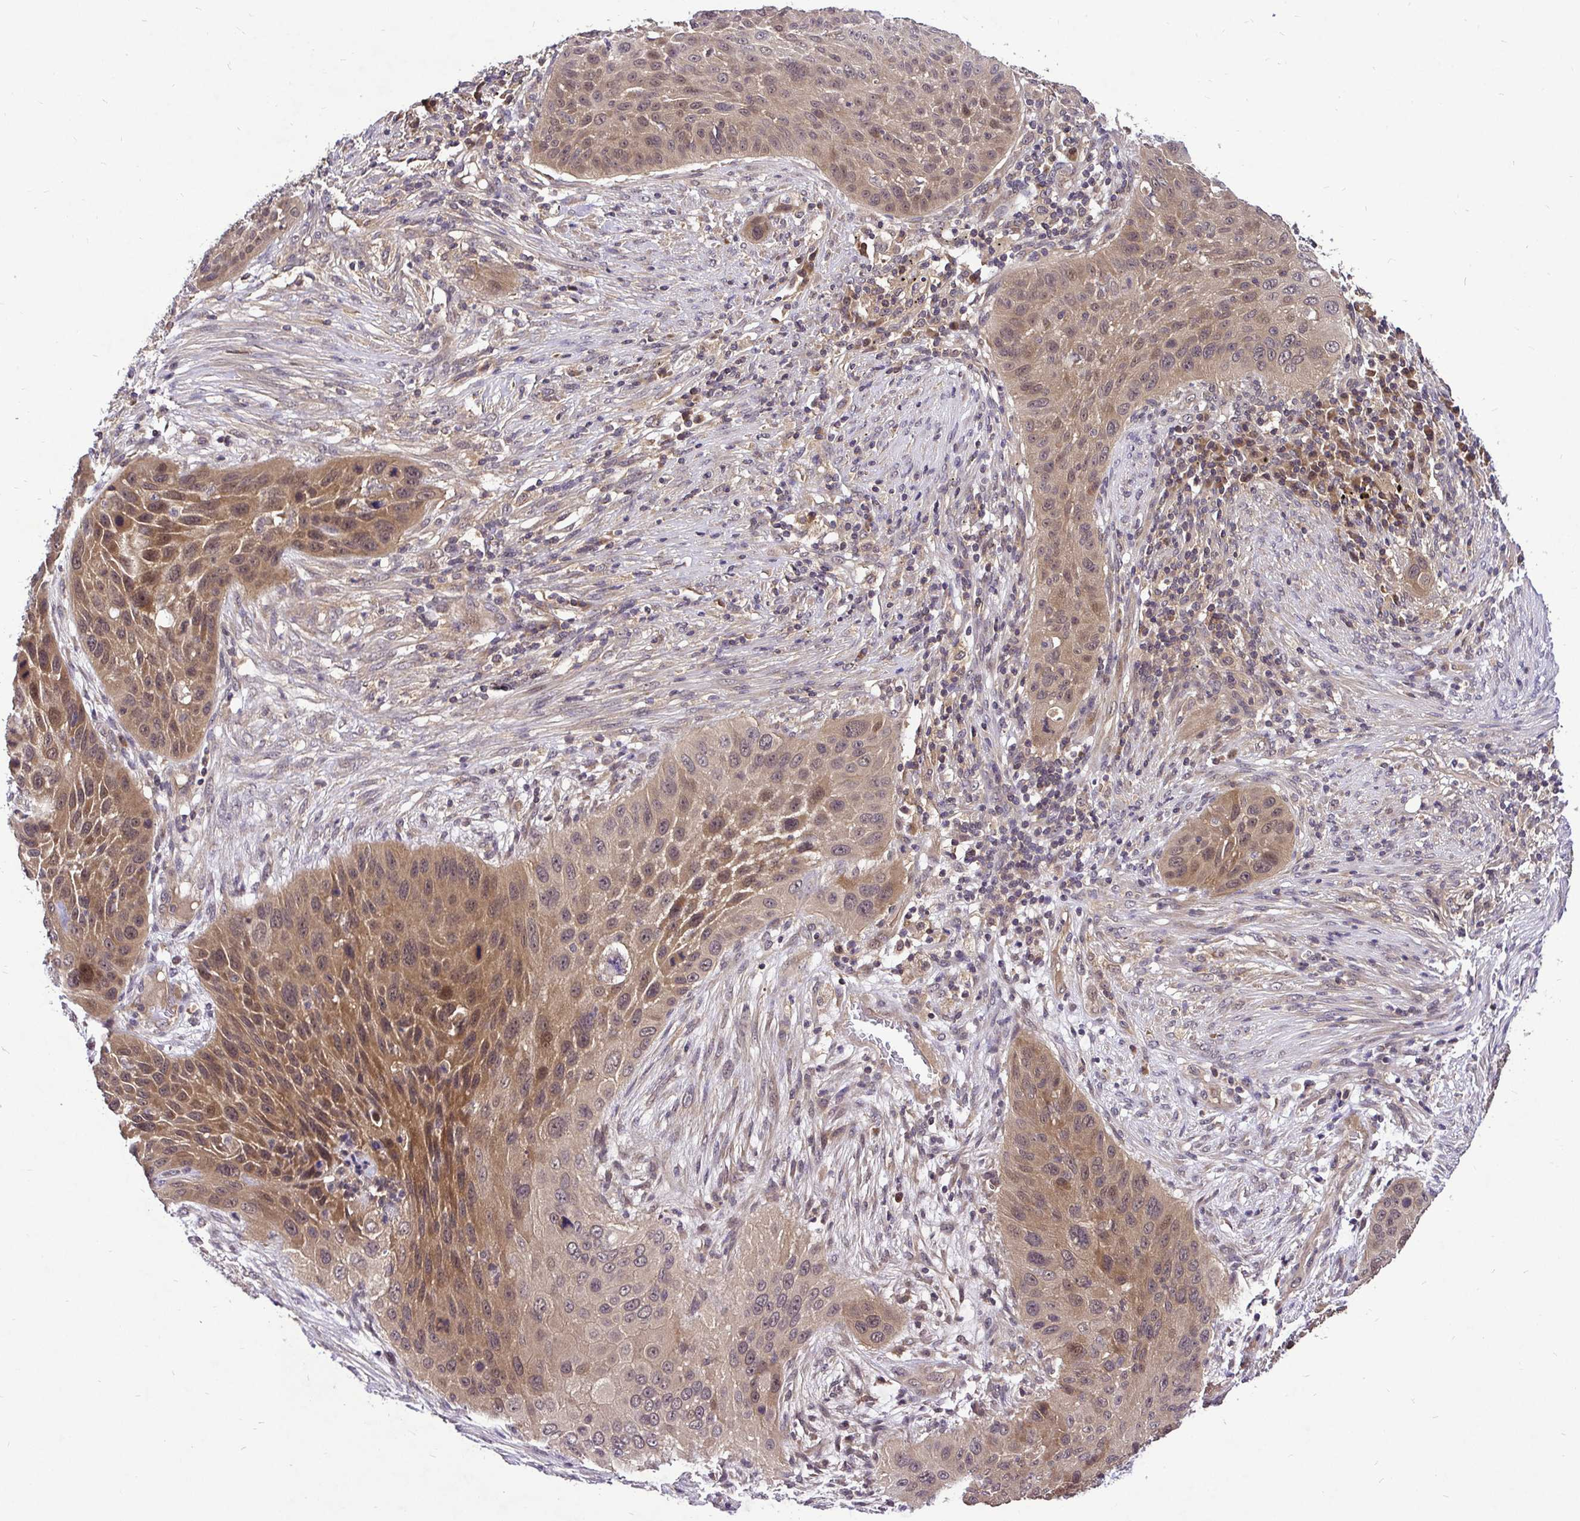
{"staining": {"intensity": "moderate", "quantity": ">75%", "location": "cytoplasmic/membranous,nuclear"}, "tissue": "lung cancer", "cell_type": "Tumor cells", "image_type": "cancer", "snomed": [{"axis": "morphology", "description": "Squamous cell carcinoma, NOS"}, {"axis": "topography", "description": "Lung"}], "caption": "Immunohistochemistry (DAB) staining of human lung squamous cell carcinoma shows moderate cytoplasmic/membranous and nuclear protein positivity in about >75% of tumor cells. Nuclei are stained in blue.", "gene": "UBE2M", "patient": {"sex": "male", "age": 63}}